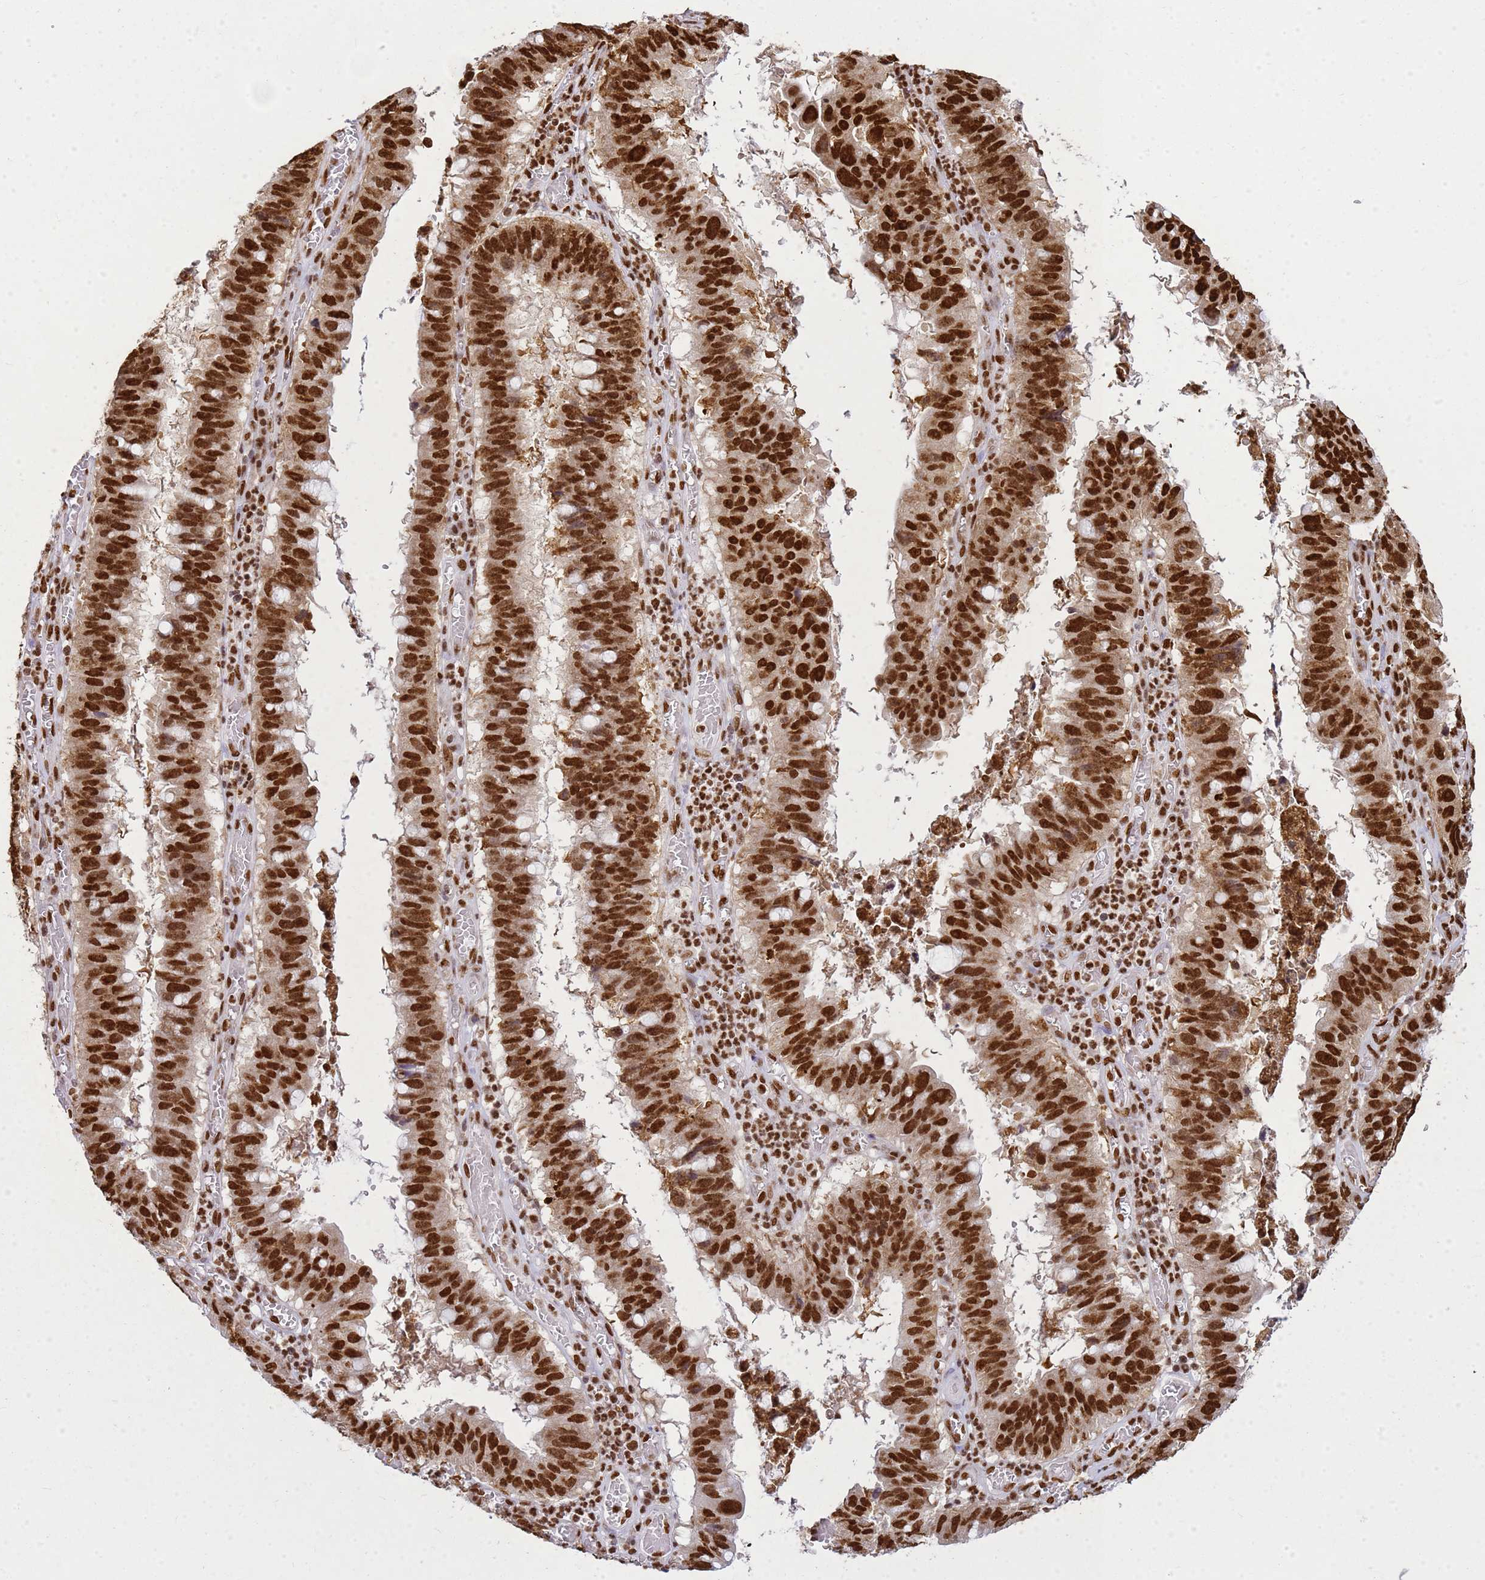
{"staining": {"intensity": "strong", "quantity": ">75%", "location": "nuclear"}, "tissue": "stomach cancer", "cell_type": "Tumor cells", "image_type": "cancer", "snomed": [{"axis": "morphology", "description": "Adenocarcinoma, NOS"}, {"axis": "topography", "description": "Stomach"}], "caption": "Brown immunohistochemical staining in stomach adenocarcinoma reveals strong nuclear staining in approximately >75% of tumor cells.", "gene": "APEX1", "patient": {"sex": "male", "age": 59}}